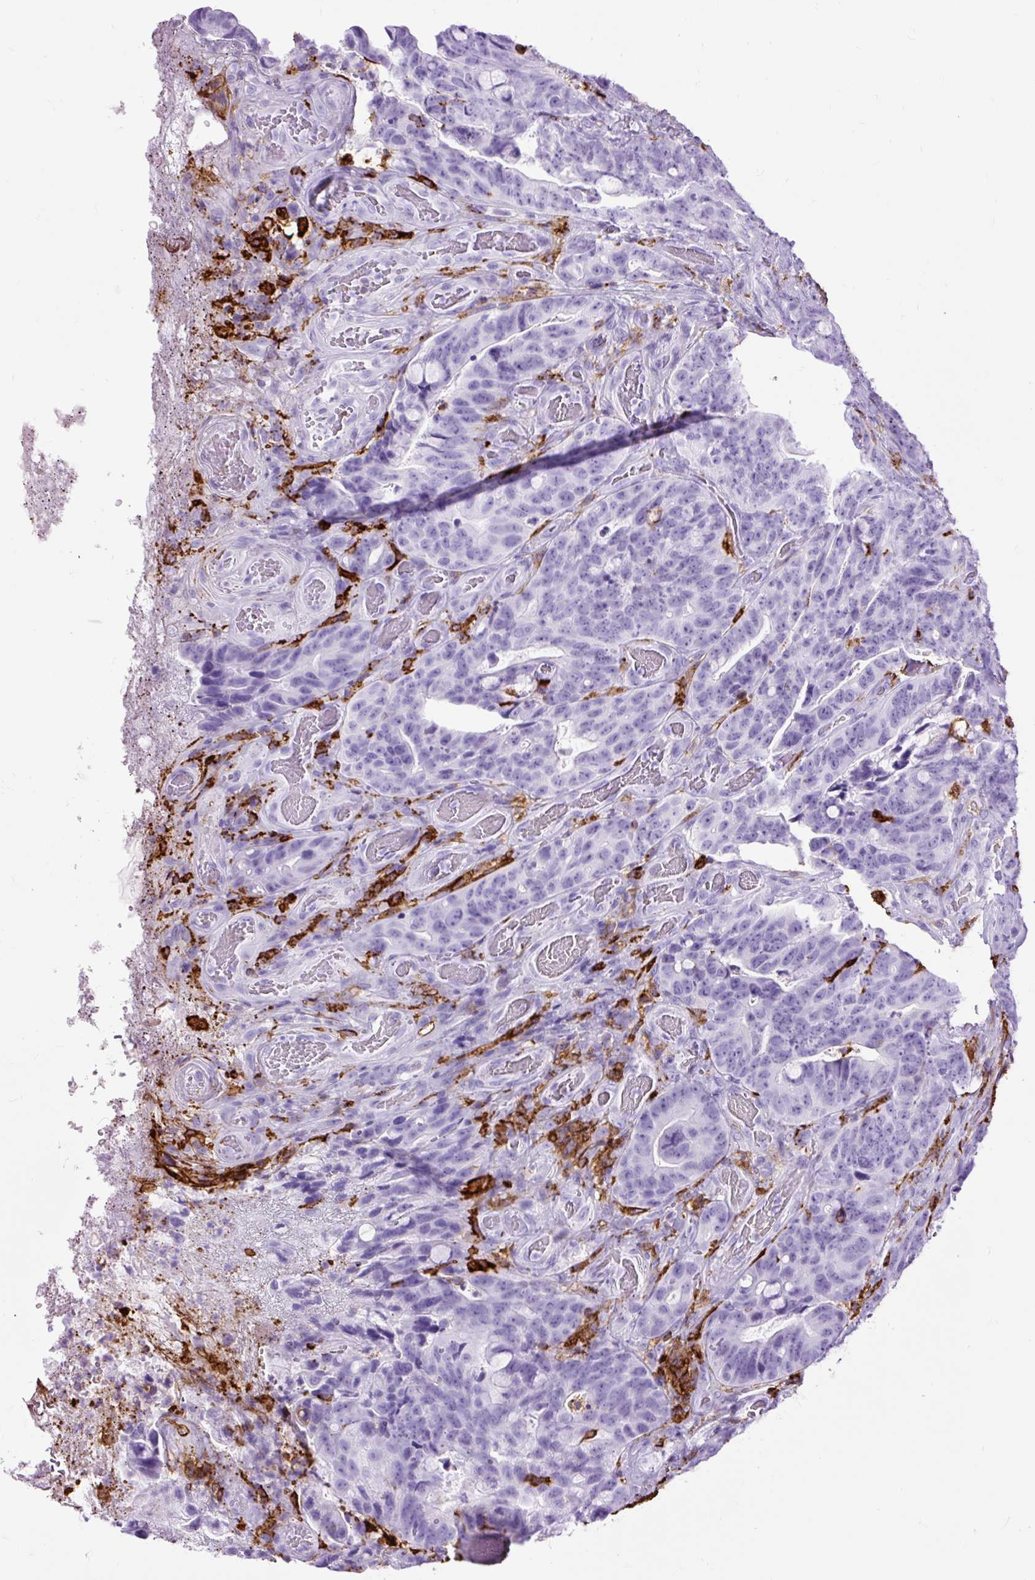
{"staining": {"intensity": "negative", "quantity": "none", "location": "none"}, "tissue": "colorectal cancer", "cell_type": "Tumor cells", "image_type": "cancer", "snomed": [{"axis": "morphology", "description": "Adenocarcinoma, NOS"}, {"axis": "topography", "description": "Colon"}], "caption": "Image shows no protein positivity in tumor cells of colorectal adenocarcinoma tissue.", "gene": "HLA-DRA", "patient": {"sex": "female", "age": 82}}